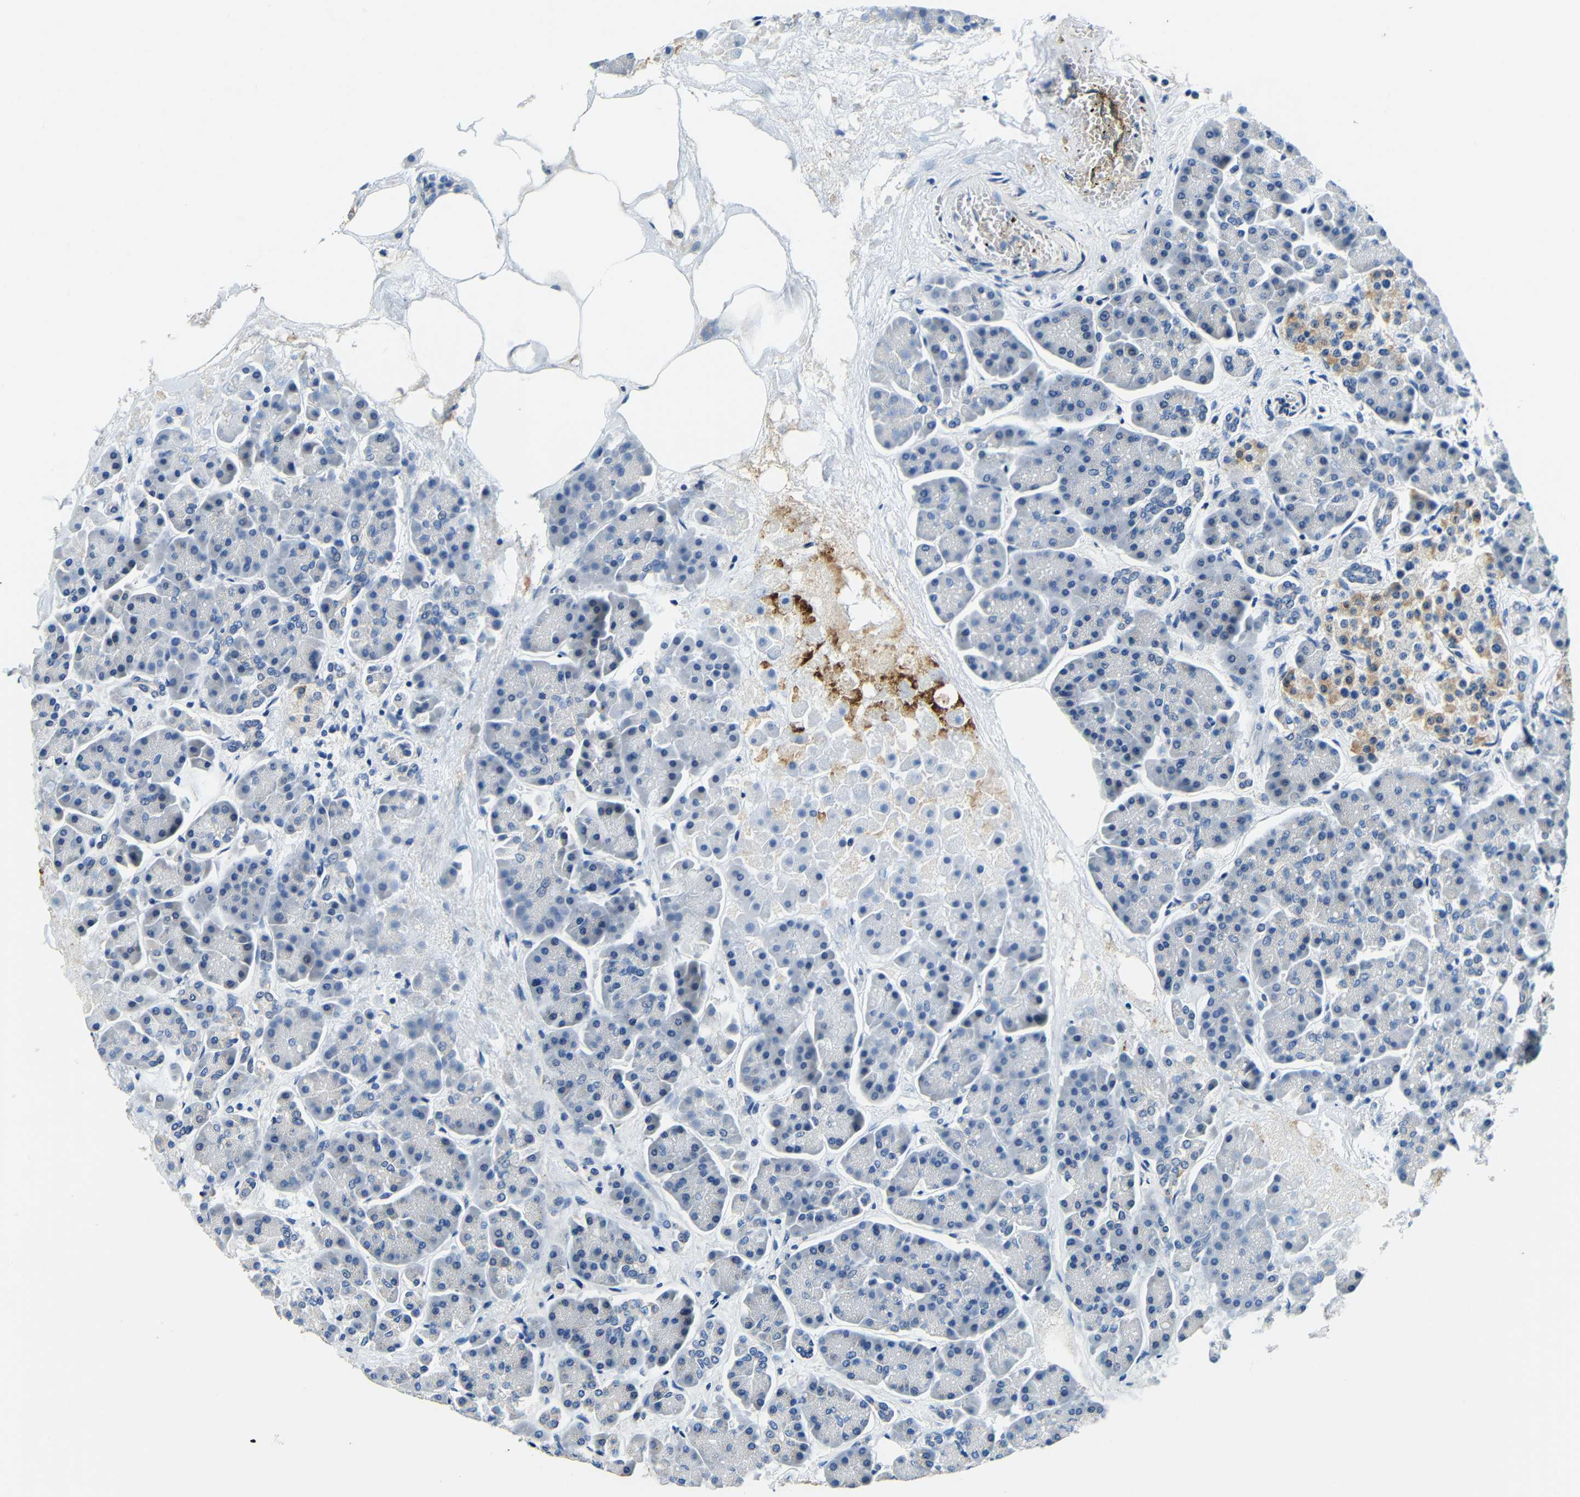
{"staining": {"intensity": "negative", "quantity": "none", "location": "none"}, "tissue": "pancreas", "cell_type": "Exocrine glandular cells", "image_type": "normal", "snomed": [{"axis": "morphology", "description": "Normal tissue, NOS"}, {"axis": "topography", "description": "Pancreas"}], "caption": "Immunohistochemistry (IHC) of benign pancreas displays no expression in exocrine glandular cells. (Stains: DAB immunohistochemistry with hematoxylin counter stain, Microscopy: brightfield microscopy at high magnification).", "gene": "FMO5", "patient": {"sex": "female", "age": 70}}